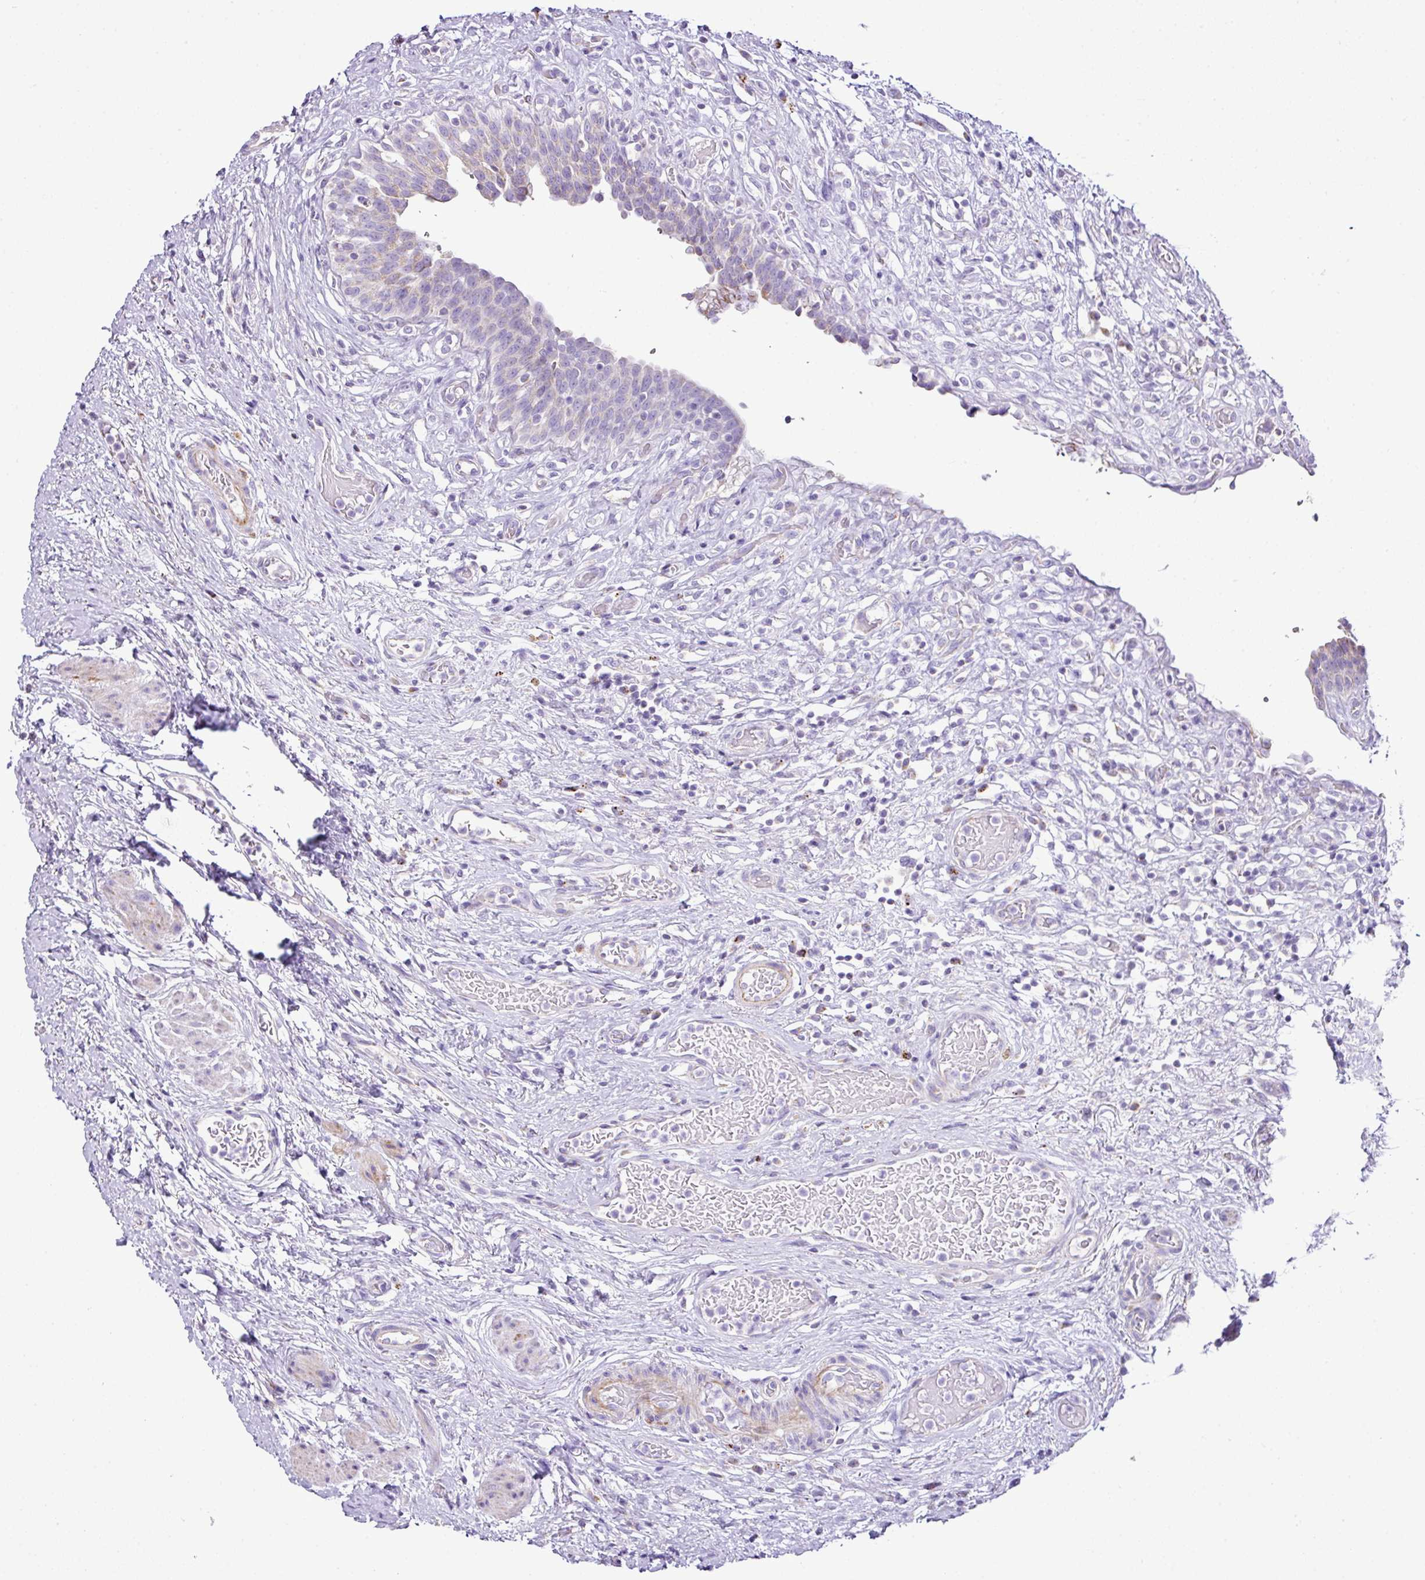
{"staining": {"intensity": "weak", "quantity": "<25%", "location": "cytoplasmic/membranous"}, "tissue": "urinary bladder", "cell_type": "Urothelial cells", "image_type": "normal", "snomed": [{"axis": "morphology", "description": "Normal tissue, NOS"}, {"axis": "topography", "description": "Urinary bladder"}], "caption": "IHC of normal urinary bladder exhibits no expression in urothelial cells.", "gene": "PGAP4", "patient": {"sex": "male", "age": 71}}